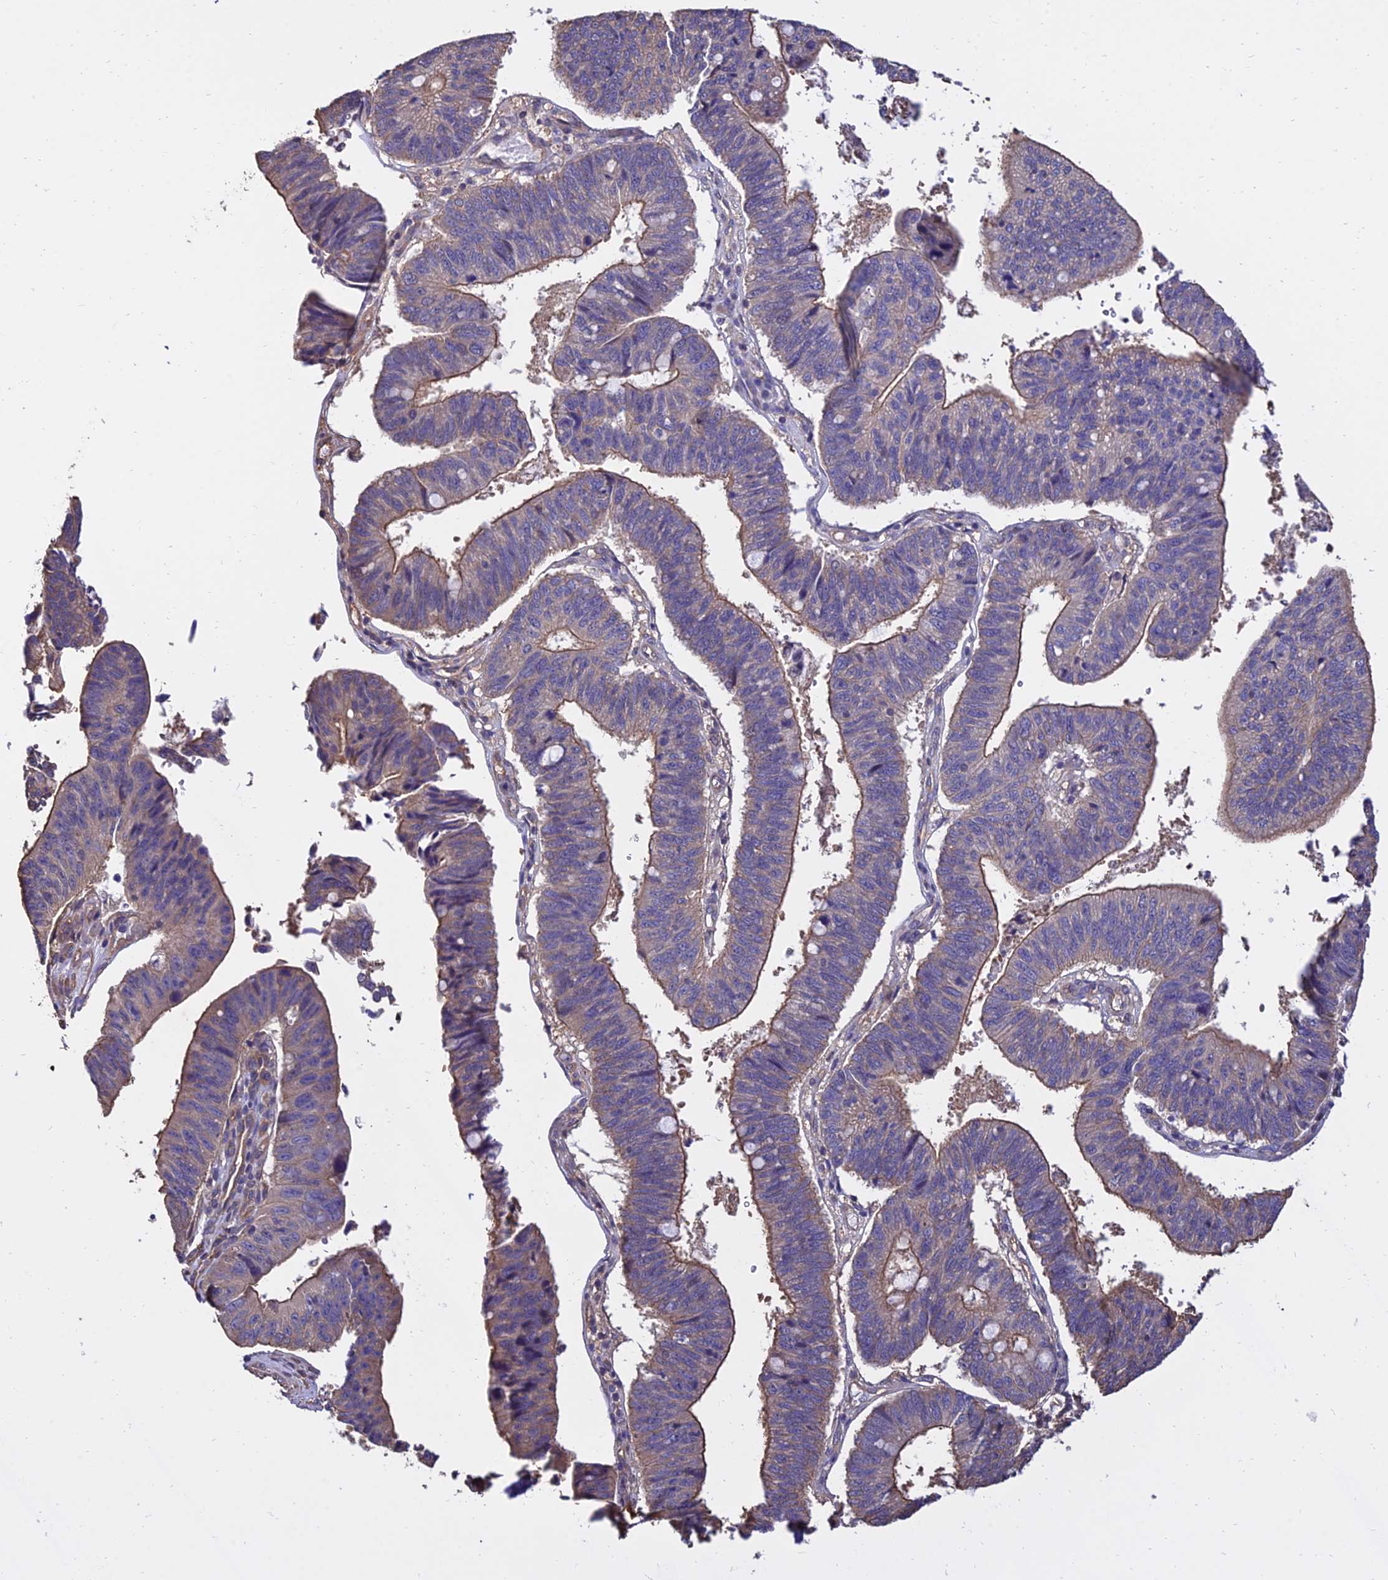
{"staining": {"intensity": "moderate", "quantity": "25%-75%", "location": "cytoplasmic/membranous"}, "tissue": "stomach cancer", "cell_type": "Tumor cells", "image_type": "cancer", "snomed": [{"axis": "morphology", "description": "Adenocarcinoma, NOS"}, {"axis": "topography", "description": "Stomach"}], "caption": "An image of human stomach adenocarcinoma stained for a protein displays moderate cytoplasmic/membranous brown staining in tumor cells.", "gene": "CALM2", "patient": {"sex": "male", "age": 59}}